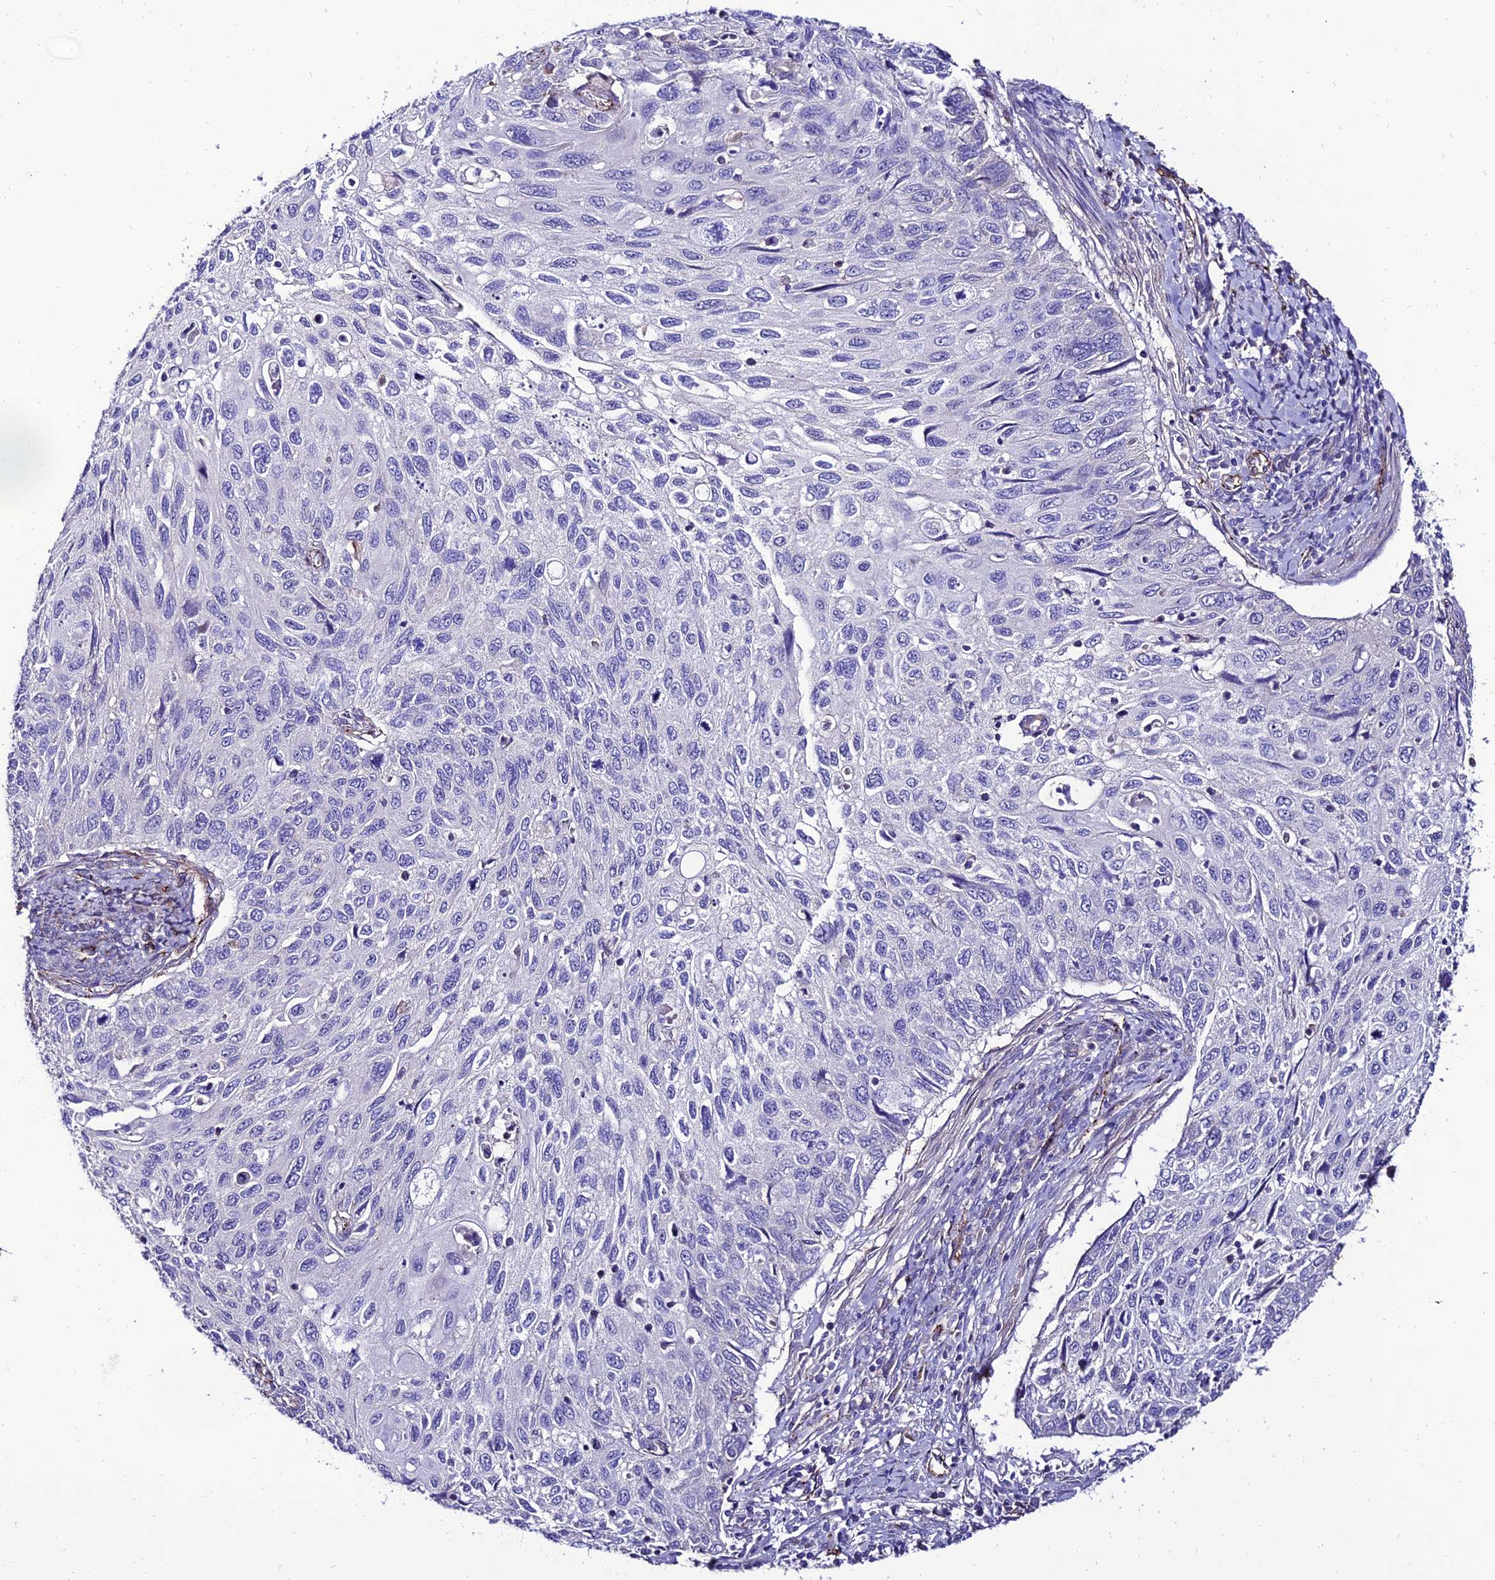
{"staining": {"intensity": "negative", "quantity": "none", "location": "none"}, "tissue": "cervical cancer", "cell_type": "Tumor cells", "image_type": "cancer", "snomed": [{"axis": "morphology", "description": "Squamous cell carcinoma, NOS"}, {"axis": "topography", "description": "Cervix"}], "caption": "Cervical cancer stained for a protein using immunohistochemistry demonstrates no expression tumor cells.", "gene": "ALDH3B2", "patient": {"sex": "female", "age": 70}}